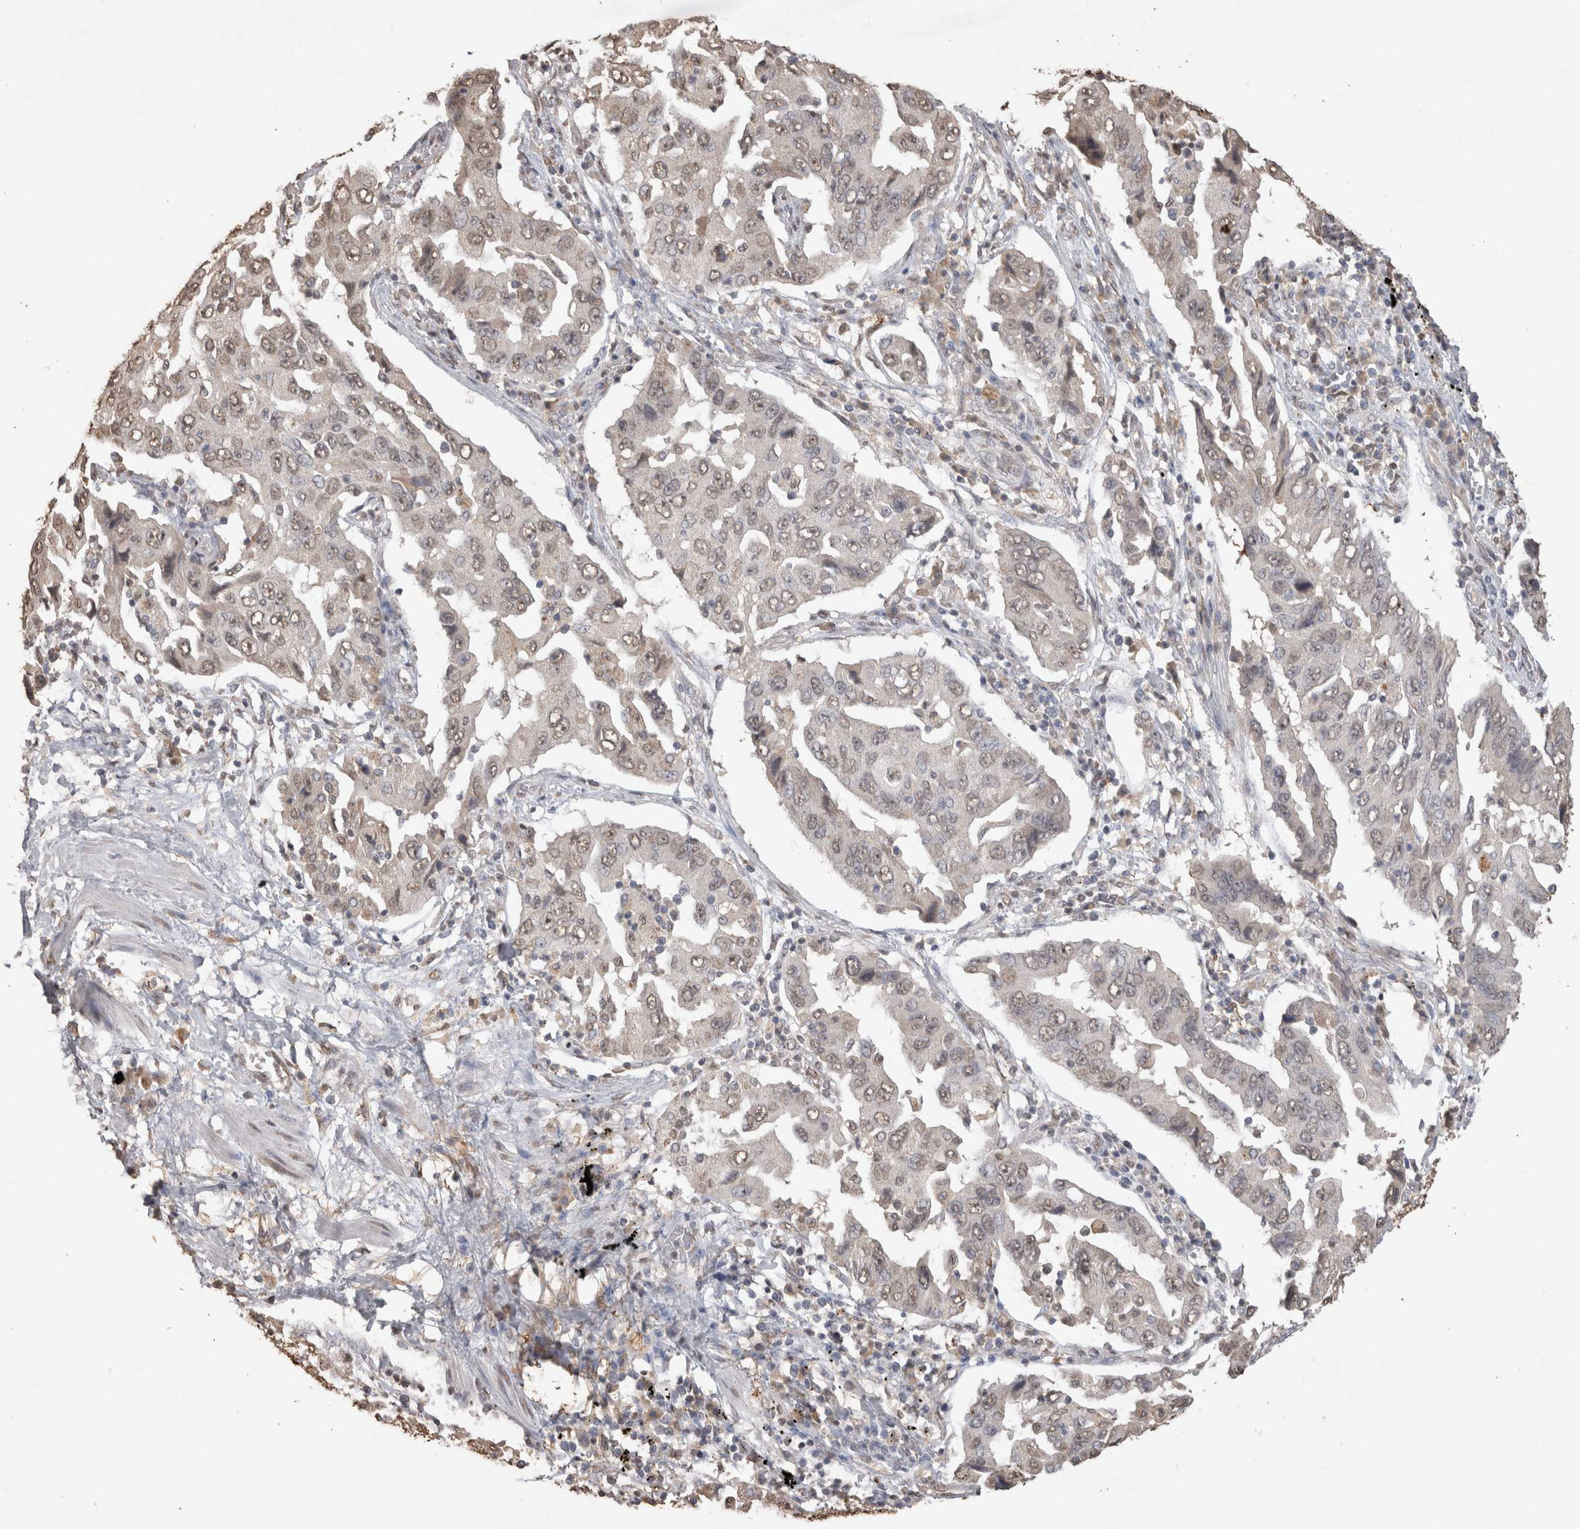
{"staining": {"intensity": "weak", "quantity": "25%-75%", "location": "nuclear"}, "tissue": "lung cancer", "cell_type": "Tumor cells", "image_type": "cancer", "snomed": [{"axis": "morphology", "description": "Adenocarcinoma, NOS"}, {"axis": "topography", "description": "Lung"}], "caption": "Protein positivity by IHC exhibits weak nuclear staining in about 25%-75% of tumor cells in lung cancer.", "gene": "MLX", "patient": {"sex": "female", "age": 65}}